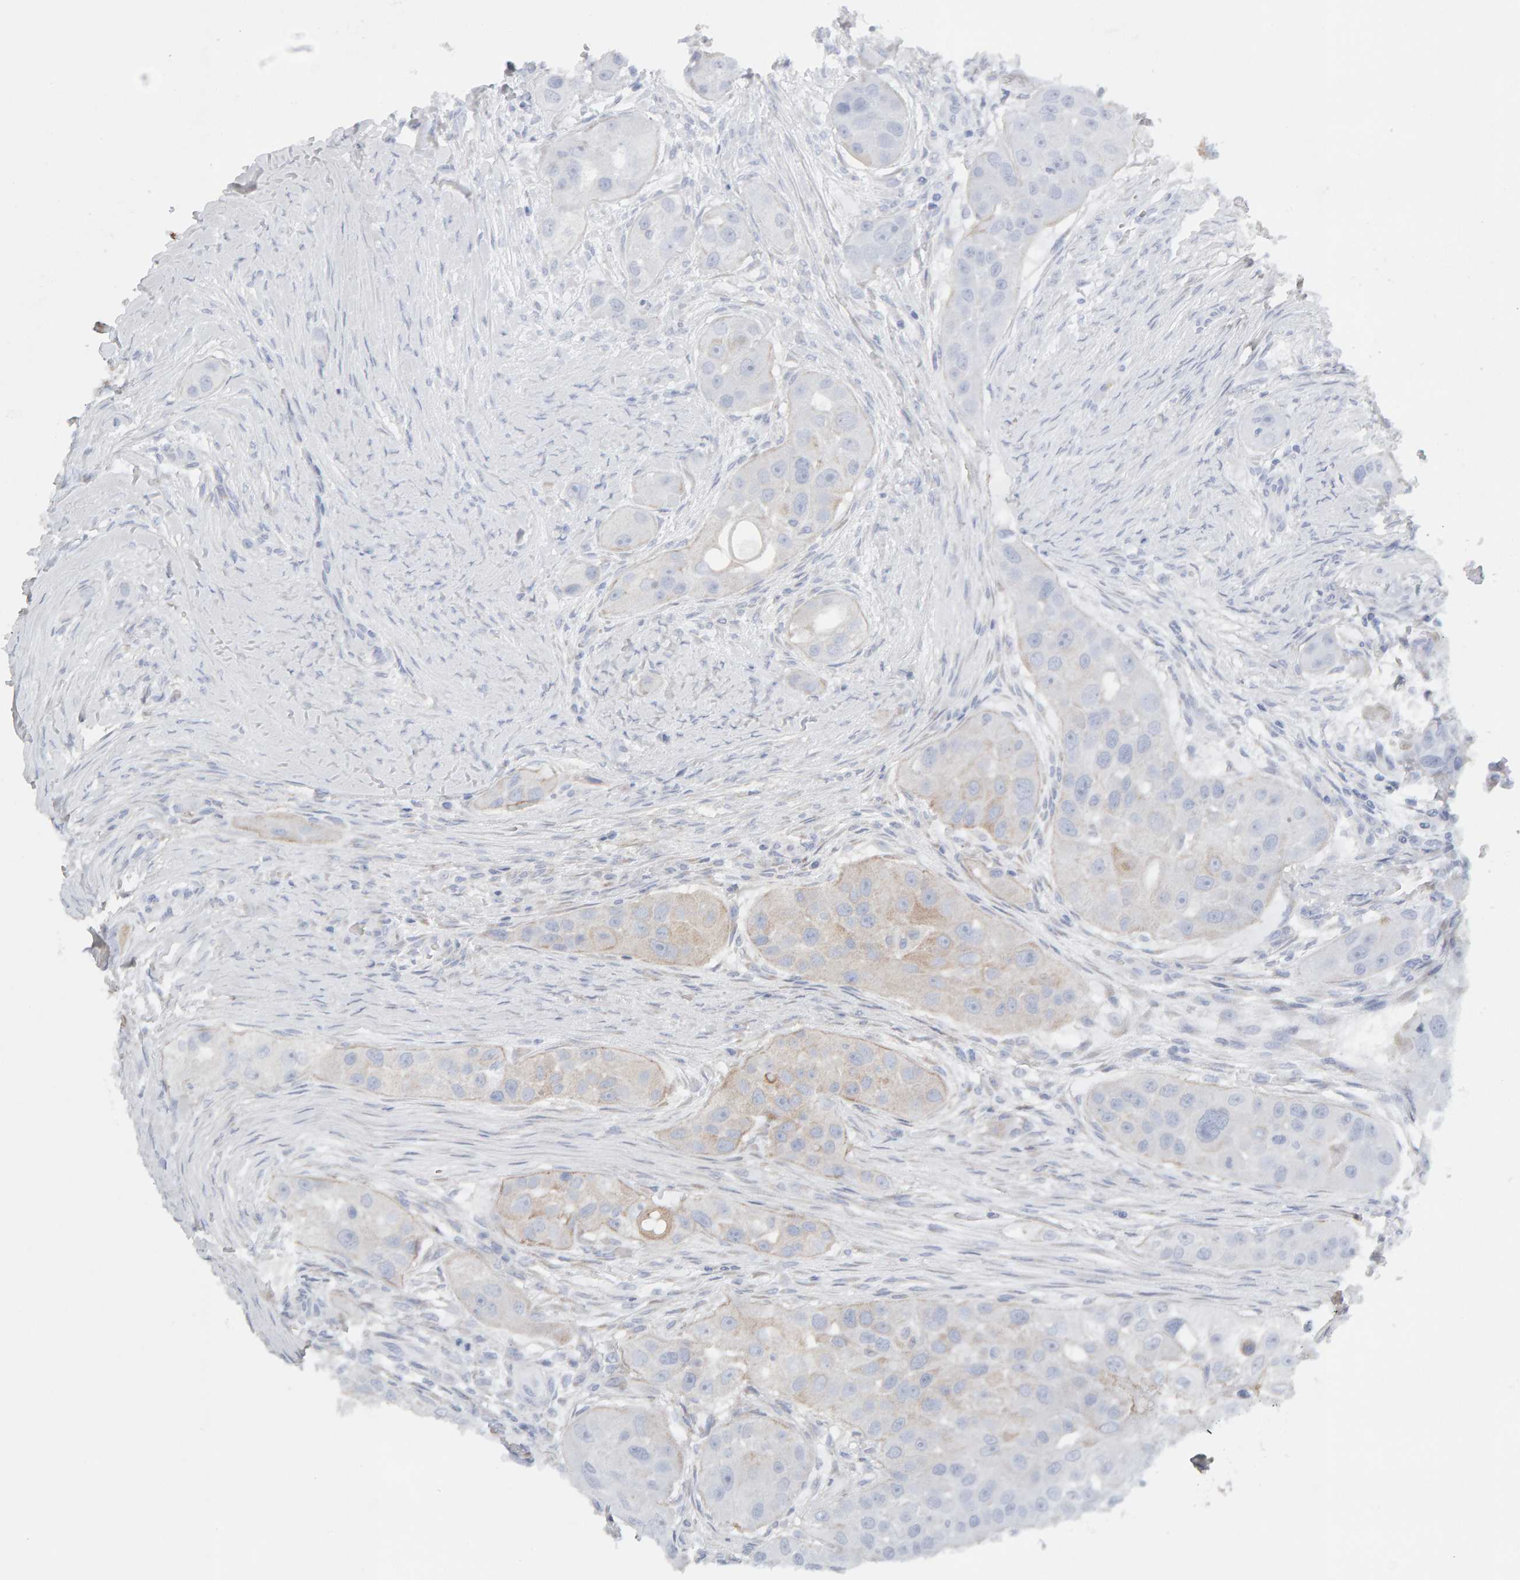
{"staining": {"intensity": "weak", "quantity": "<25%", "location": "cytoplasmic/membranous"}, "tissue": "head and neck cancer", "cell_type": "Tumor cells", "image_type": "cancer", "snomed": [{"axis": "morphology", "description": "Normal tissue, NOS"}, {"axis": "morphology", "description": "Squamous cell carcinoma, NOS"}, {"axis": "topography", "description": "Skeletal muscle"}, {"axis": "topography", "description": "Head-Neck"}], "caption": "Tumor cells are negative for brown protein staining in head and neck squamous cell carcinoma.", "gene": "ENGASE", "patient": {"sex": "male", "age": 51}}